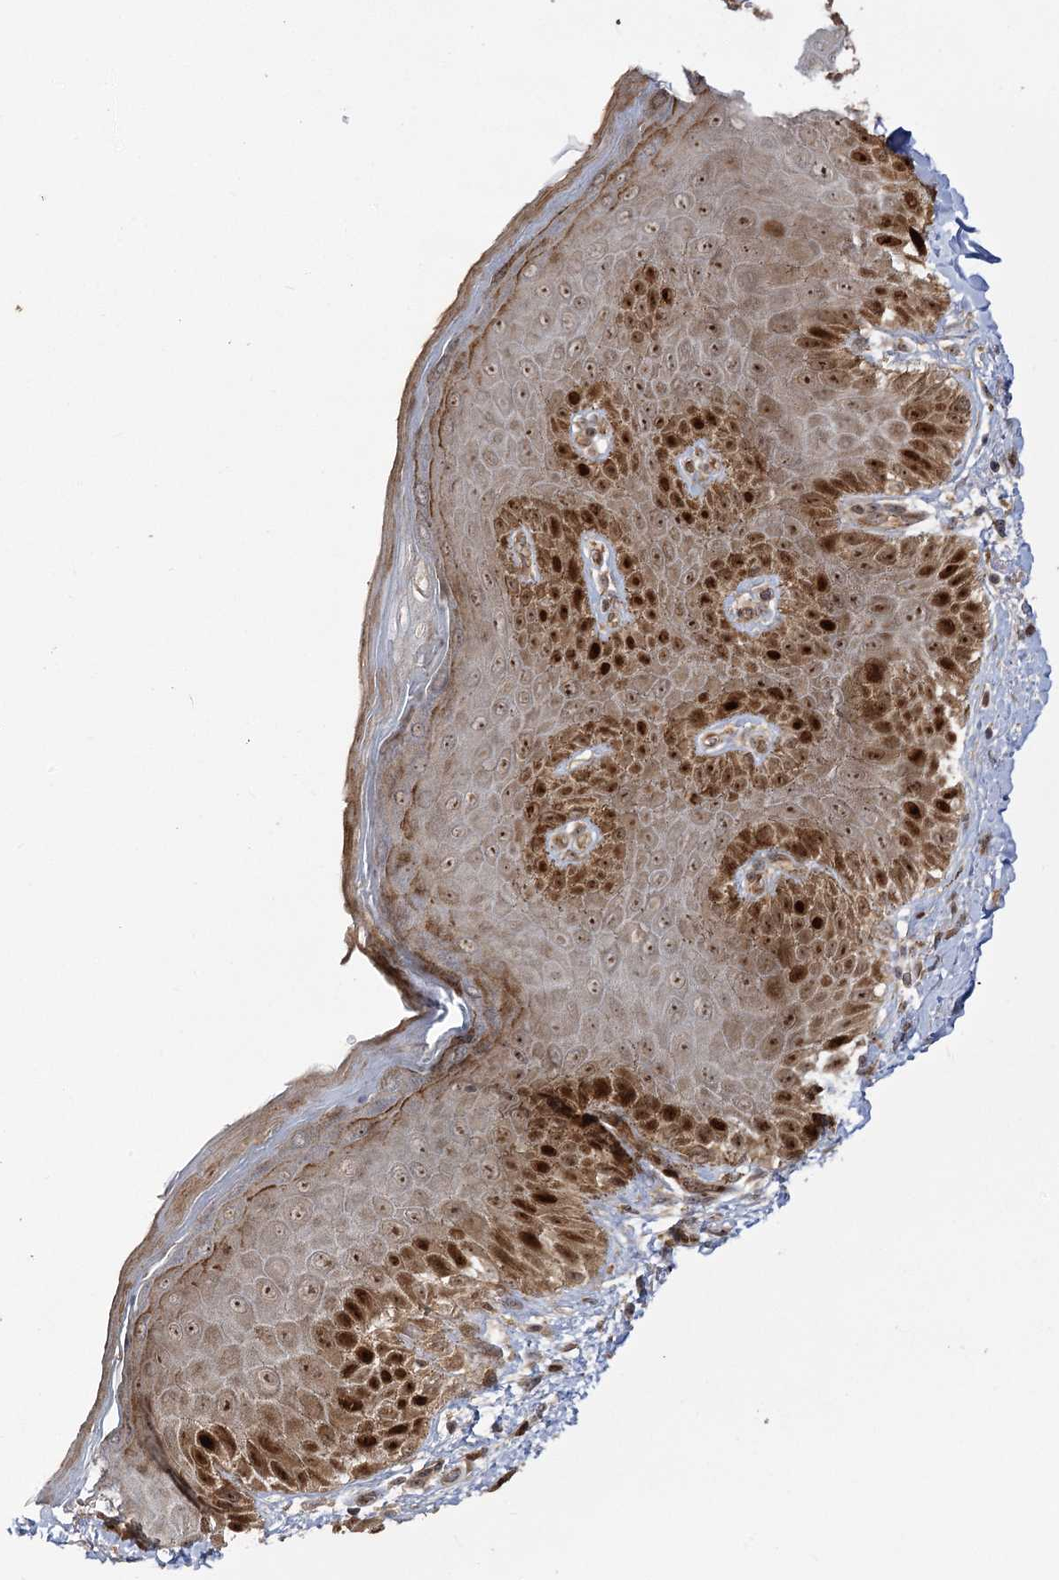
{"staining": {"intensity": "strong", "quantity": ">75%", "location": "nuclear"}, "tissue": "skin", "cell_type": "Epidermal cells", "image_type": "normal", "snomed": [{"axis": "morphology", "description": "Normal tissue, NOS"}, {"axis": "topography", "description": "Anal"}], "caption": "Unremarkable skin shows strong nuclear staining in about >75% of epidermal cells, visualized by immunohistochemistry. (DAB IHC, brown staining for protein, blue staining for nuclei).", "gene": "PIK3C2A", "patient": {"sex": "male", "age": 44}}